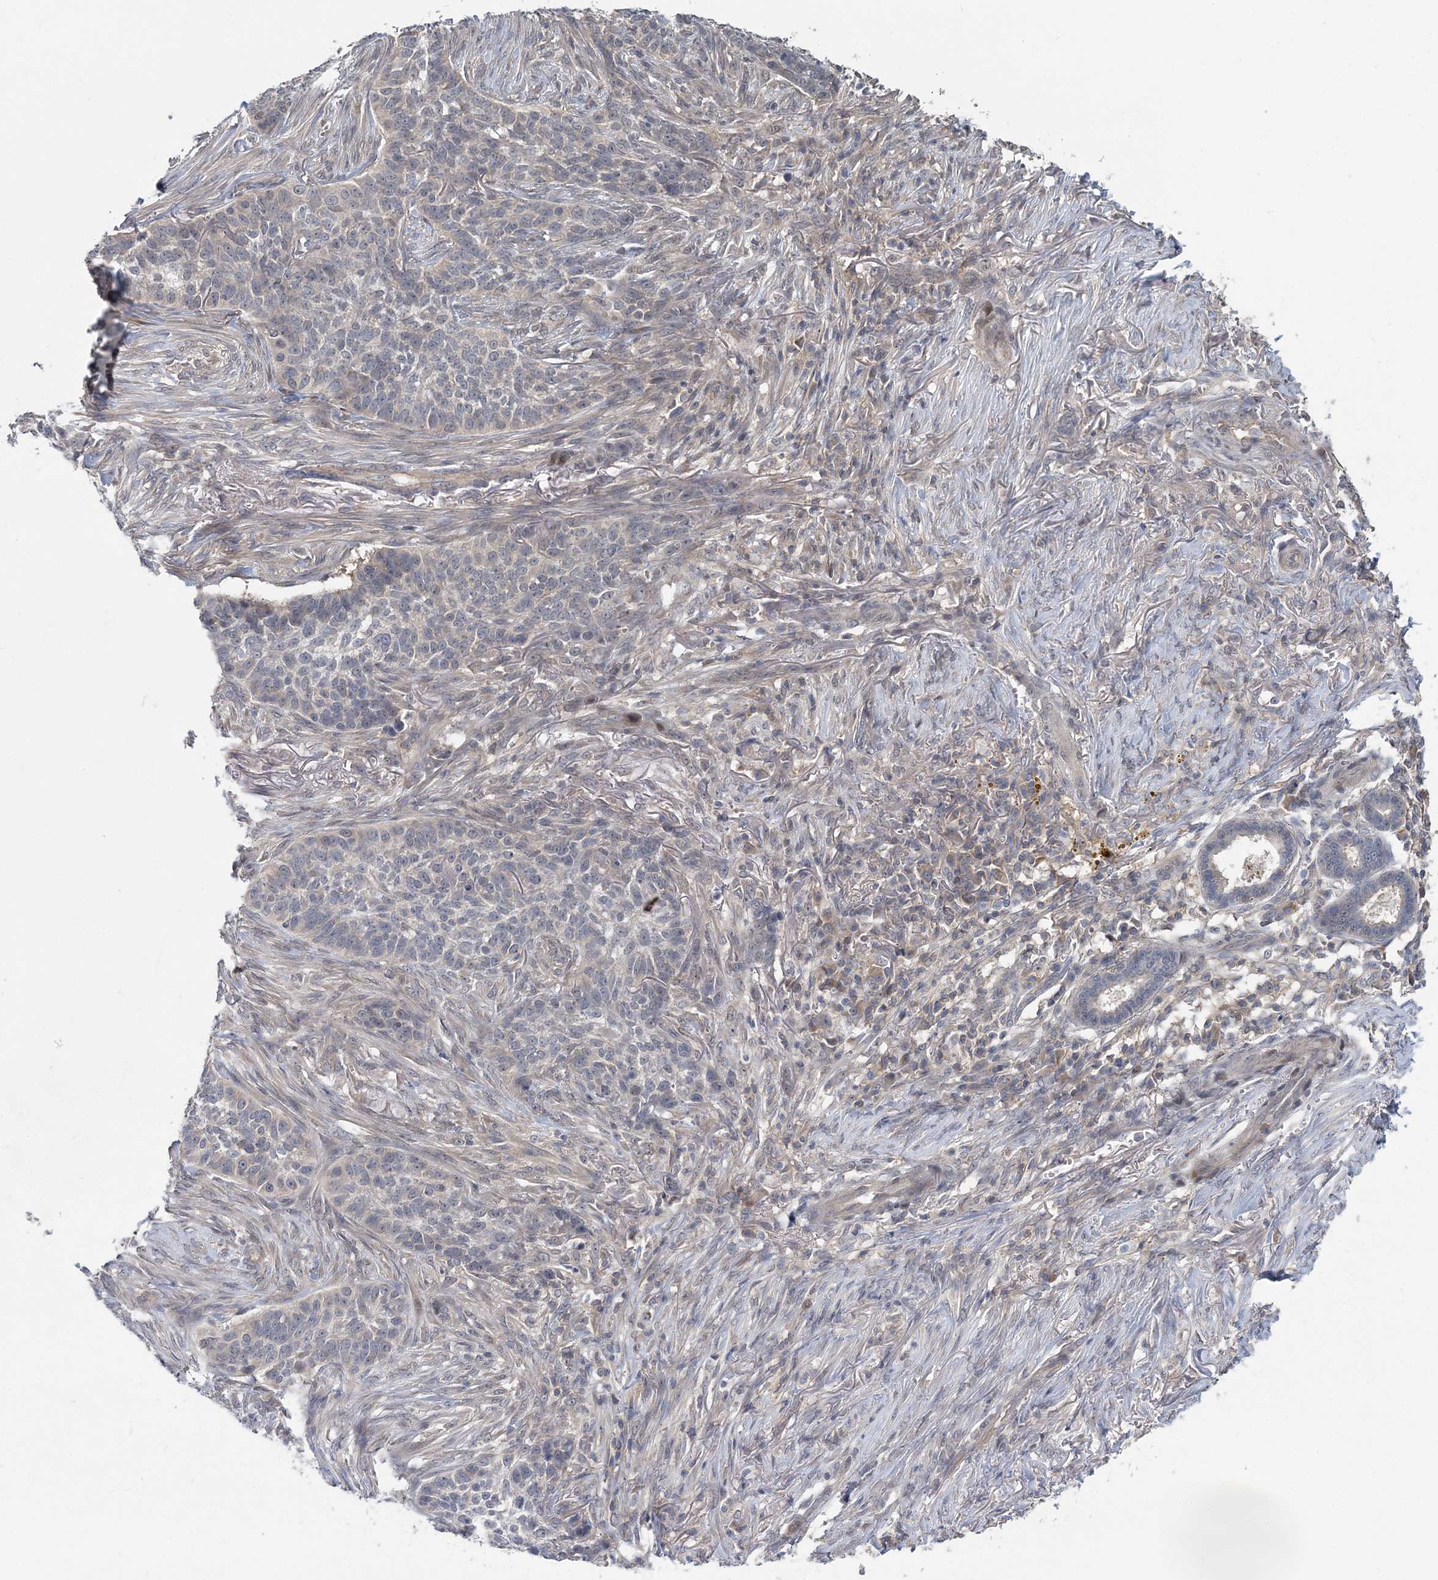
{"staining": {"intensity": "negative", "quantity": "none", "location": "none"}, "tissue": "skin cancer", "cell_type": "Tumor cells", "image_type": "cancer", "snomed": [{"axis": "morphology", "description": "Basal cell carcinoma"}, {"axis": "topography", "description": "Skin"}], "caption": "This is an immunohistochemistry (IHC) micrograph of skin basal cell carcinoma. There is no expression in tumor cells.", "gene": "RNF25", "patient": {"sex": "male", "age": 85}}